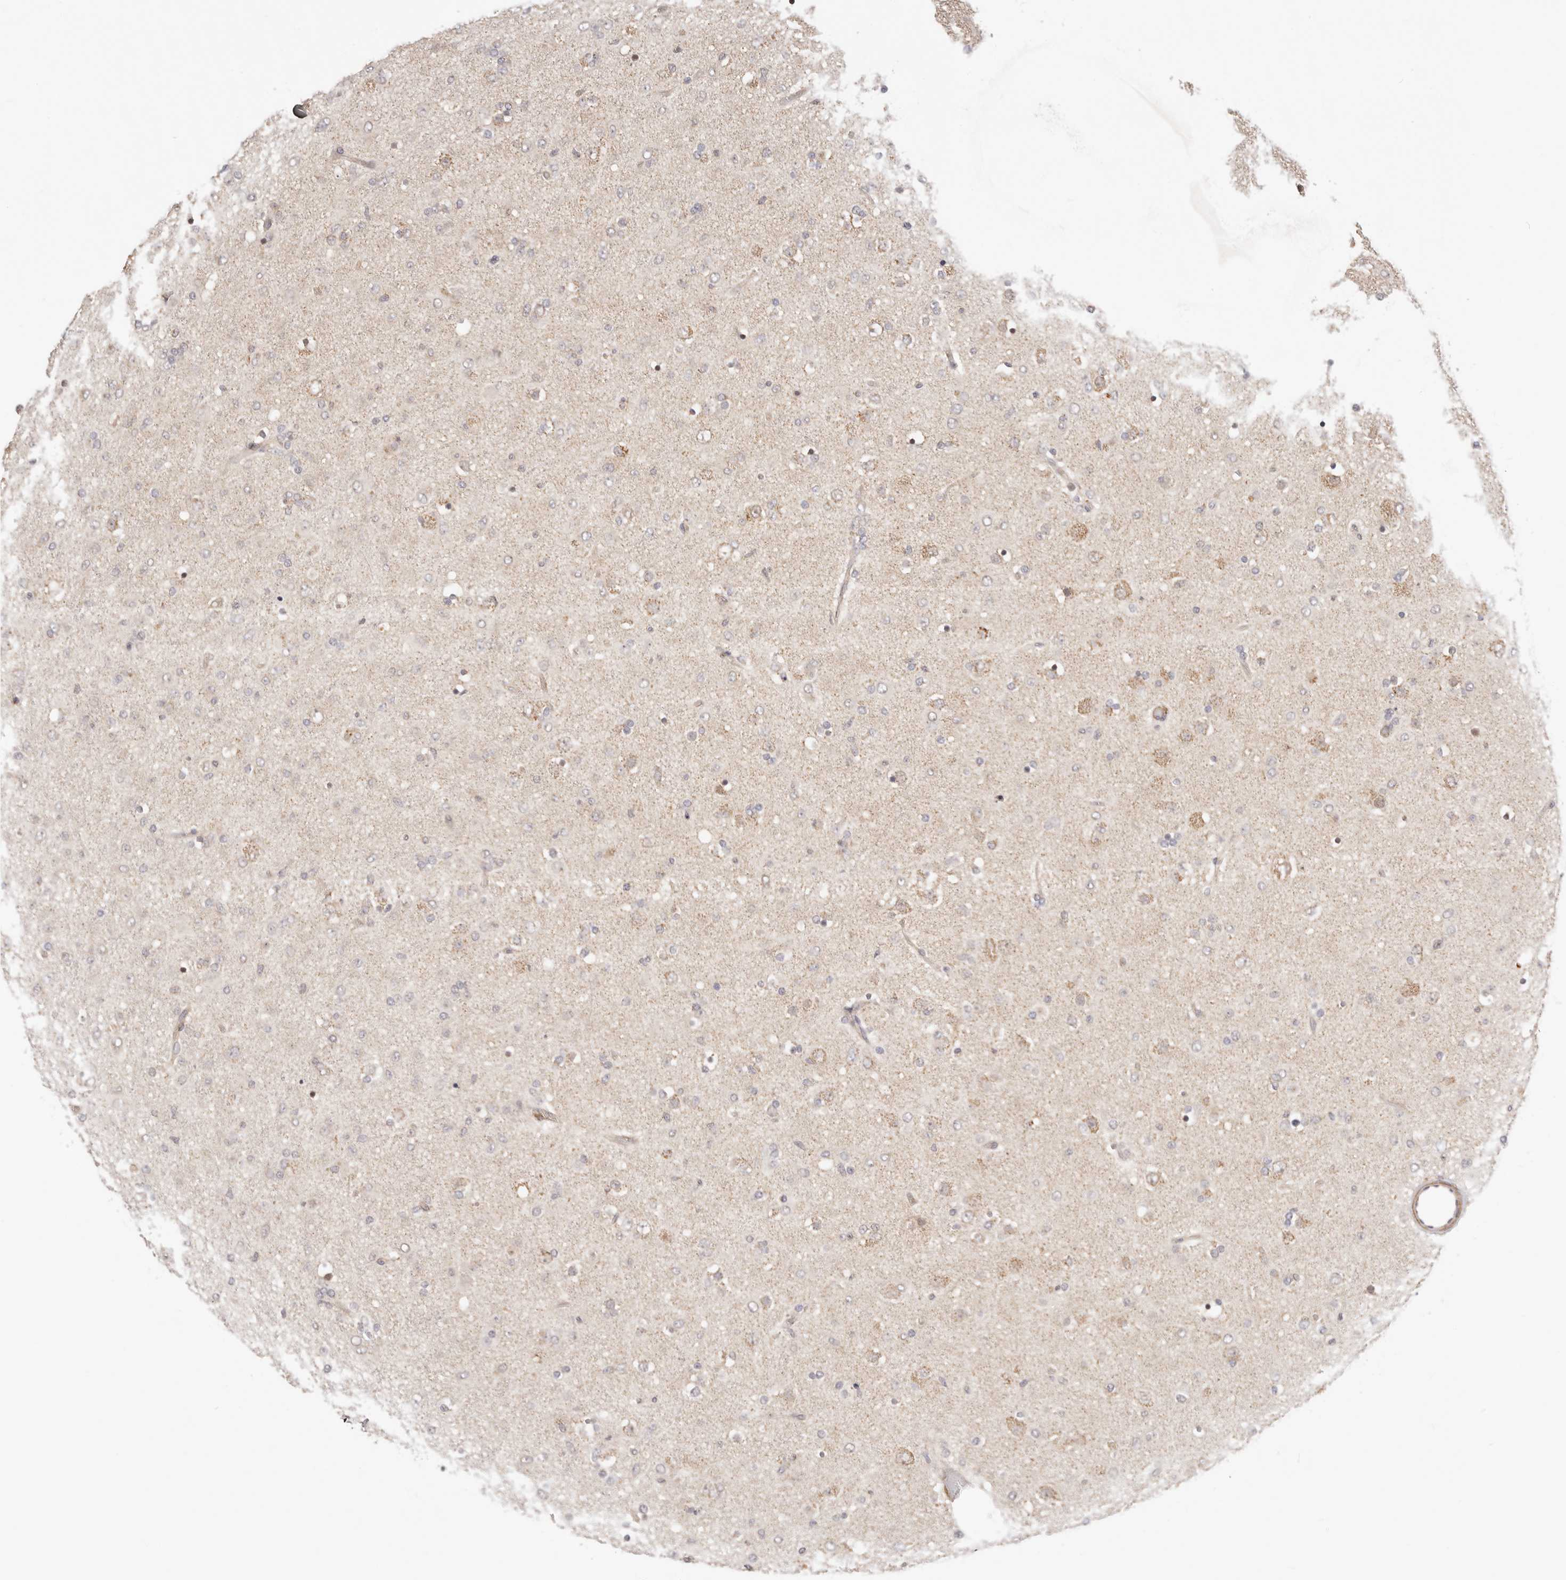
{"staining": {"intensity": "weak", "quantity": "<25%", "location": "cytoplasmic/membranous"}, "tissue": "glioma", "cell_type": "Tumor cells", "image_type": "cancer", "snomed": [{"axis": "morphology", "description": "Glioma, malignant, Low grade"}, {"axis": "topography", "description": "Brain"}], "caption": "Malignant glioma (low-grade) was stained to show a protein in brown. There is no significant staining in tumor cells.", "gene": "KCMF1", "patient": {"sex": "male", "age": 65}}